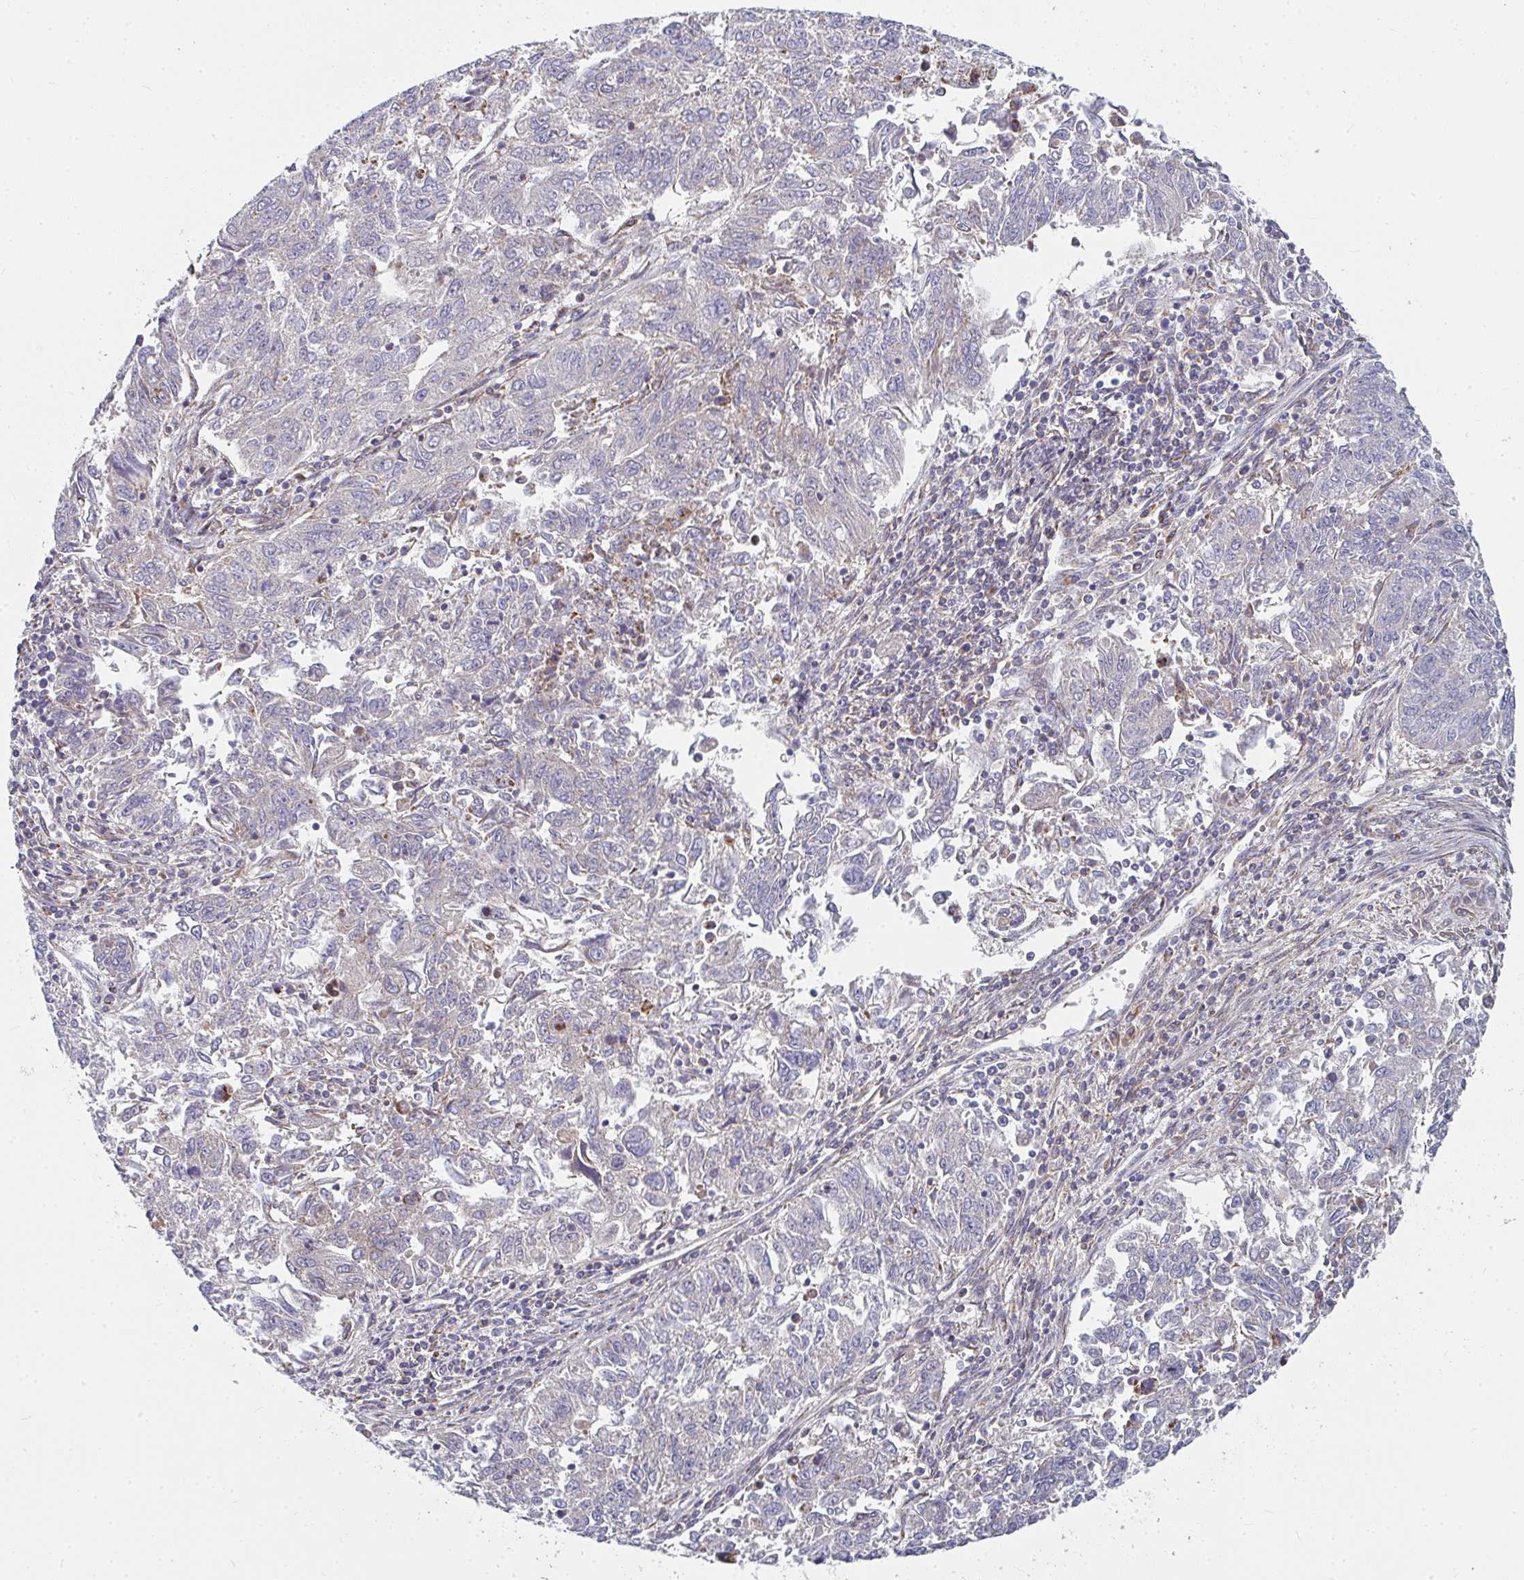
{"staining": {"intensity": "weak", "quantity": "<25%", "location": "cytoplasmic/membranous"}, "tissue": "endometrial cancer", "cell_type": "Tumor cells", "image_type": "cancer", "snomed": [{"axis": "morphology", "description": "Adenocarcinoma, NOS"}, {"axis": "topography", "description": "Endometrium"}], "caption": "Immunohistochemistry (IHC) histopathology image of neoplastic tissue: human adenocarcinoma (endometrial) stained with DAB shows no significant protein staining in tumor cells.", "gene": "RHEBL1", "patient": {"sex": "female", "age": 42}}